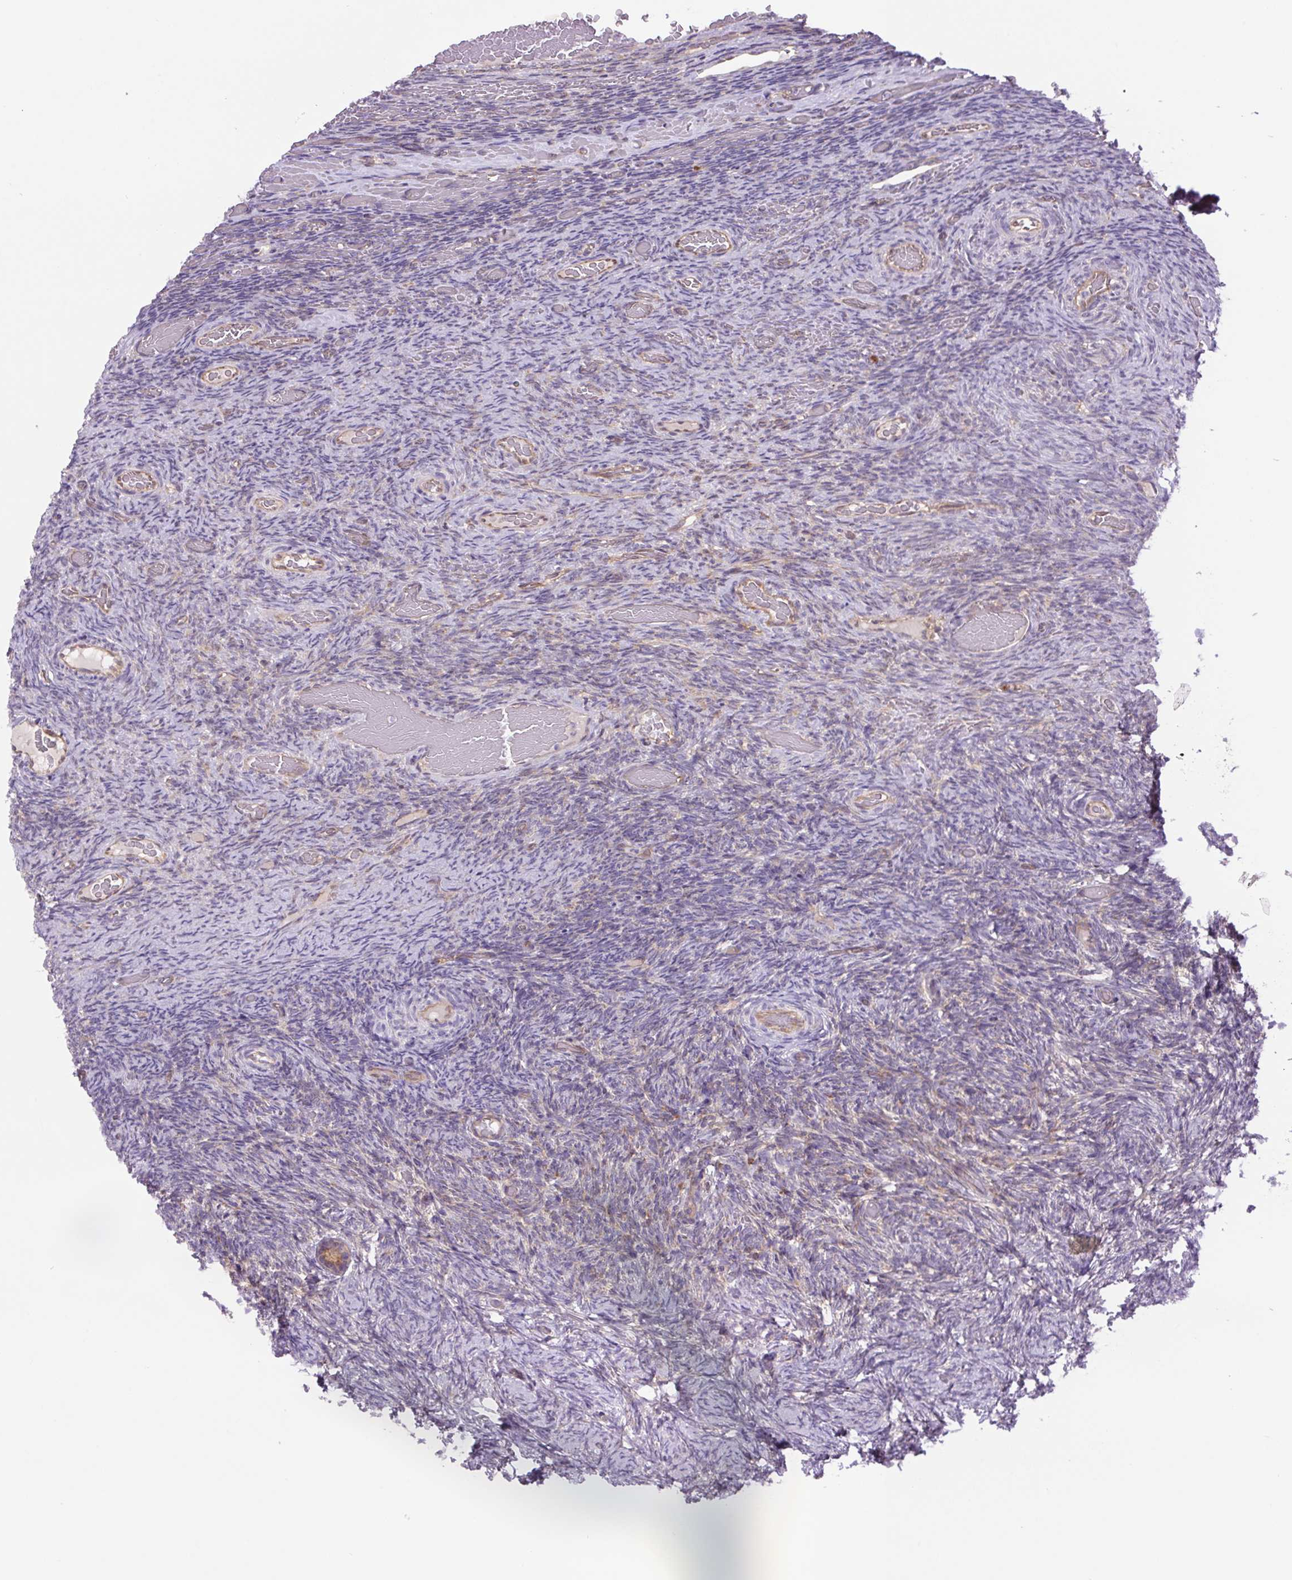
{"staining": {"intensity": "moderate", "quantity": ">75%", "location": "cytoplasmic/membranous"}, "tissue": "ovary", "cell_type": "Follicle cells", "image_type": "normal", "snomed": [{"axis": "morphology", "description": "Normal tissue, NOS"}, {"axis": "topography", "description": "Ovary"}], "caption": "Immunohistochemistry image of benign ovary: ovary stained using immunohistochemistry demonstrates medium levels of moderate protein expression localized specifically in the cytoplasmic/membranous of follicle cells, appearing as a cytoplasmic/membranous brown color.", "gene": "MINK1", "patient": {"sex": "female", "age": 34}}